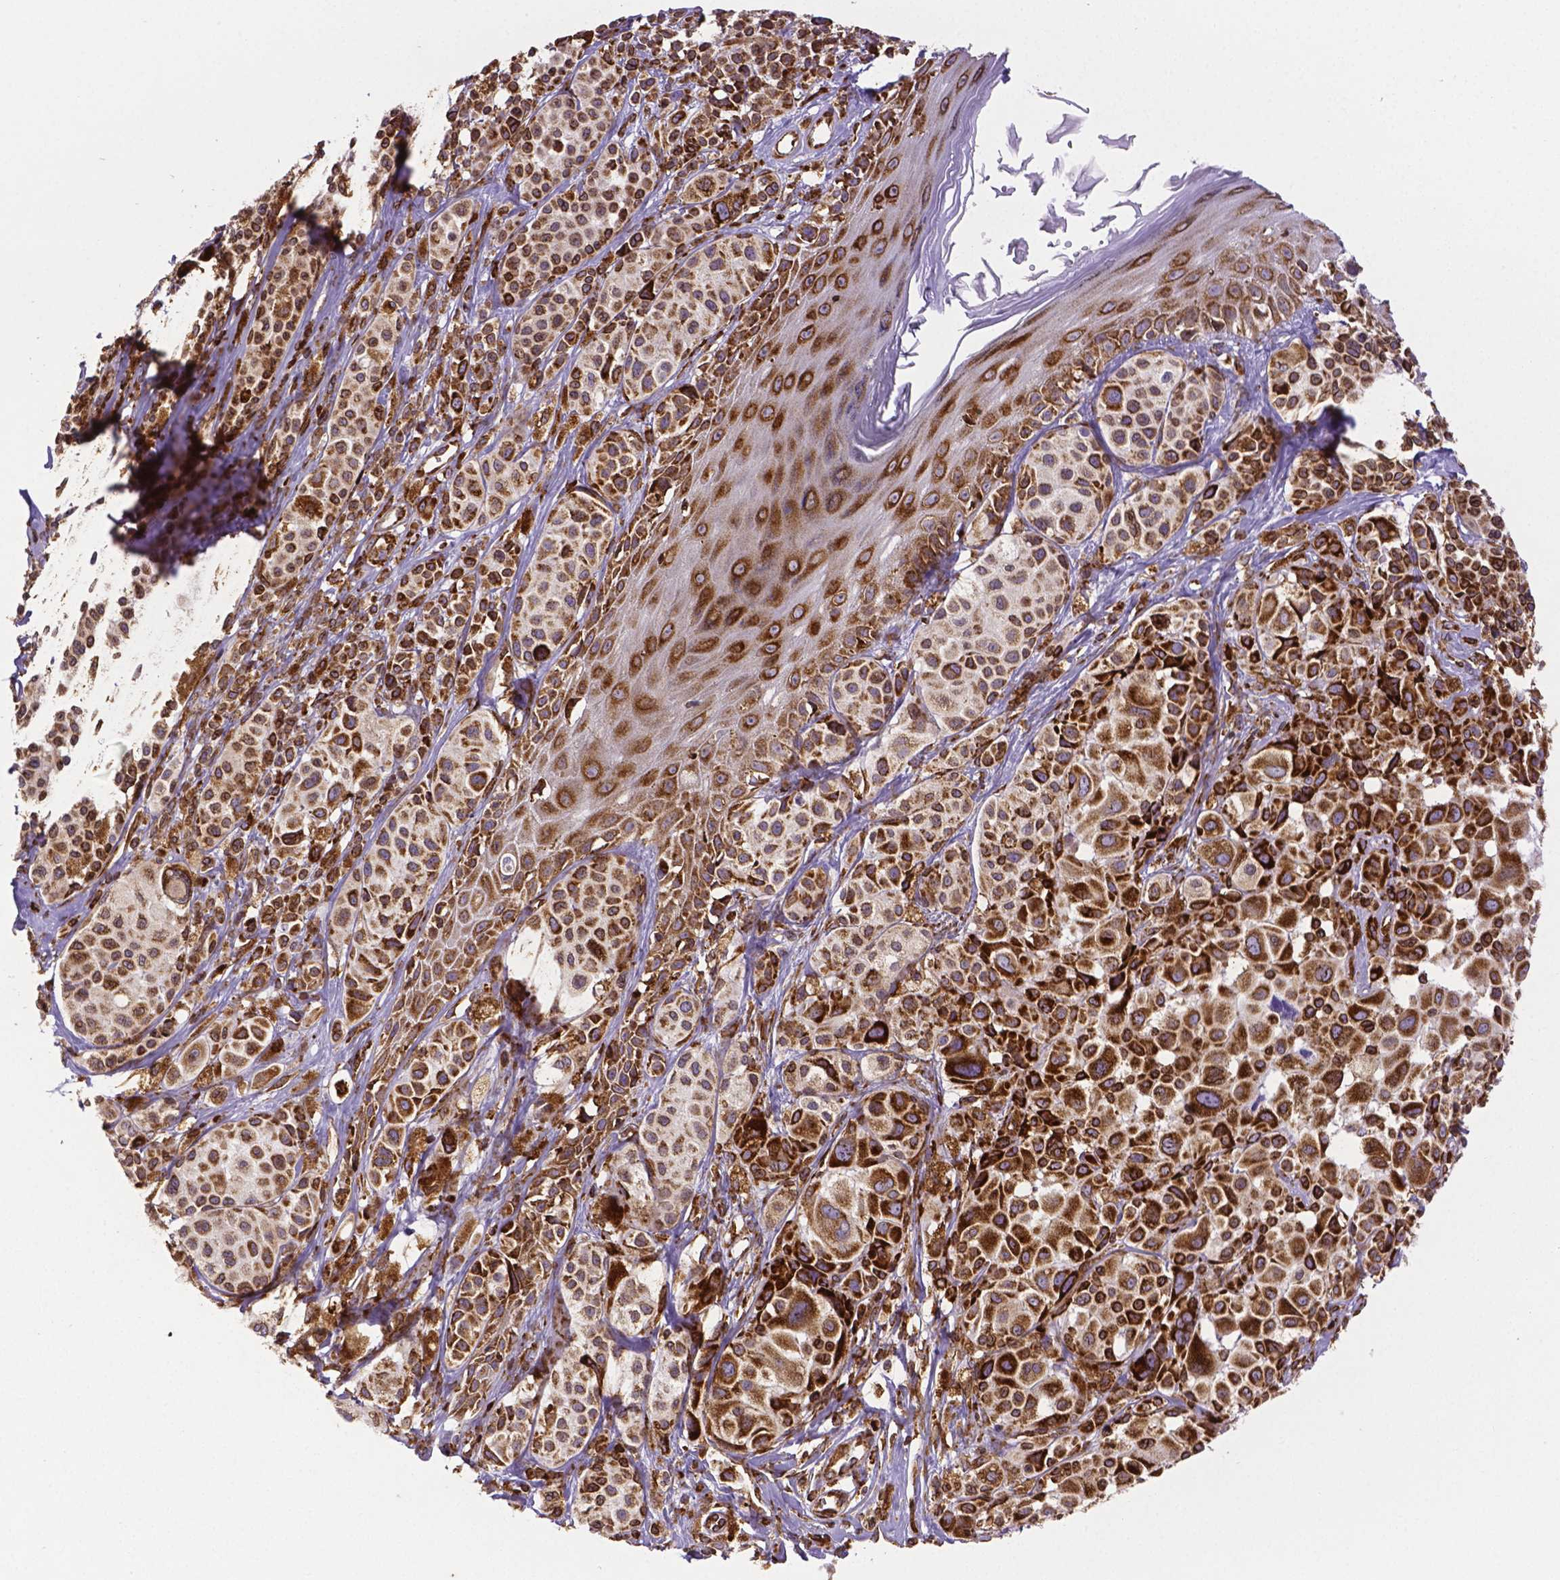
{"staining": {"intensity": "strong", "quantity": ">75%", "location": "cytoplasmic/membranous"}, "tissue": "melanoma", "cell_type": "Tumor cells", "image_type": "cancer", "snomed": [{"axis": "morphology", "description": "Malignant melanoma, NOS"}, {"axis": "topography", "description": "Skin"}], "caption": "The photomicrograph reveals staining of melanoma, revealing strong cytoplasmic/membranous protein staining (brown color) within tumor cells.", "gene": "MTDH", "patient": {"sex": "male", "age": 77}}